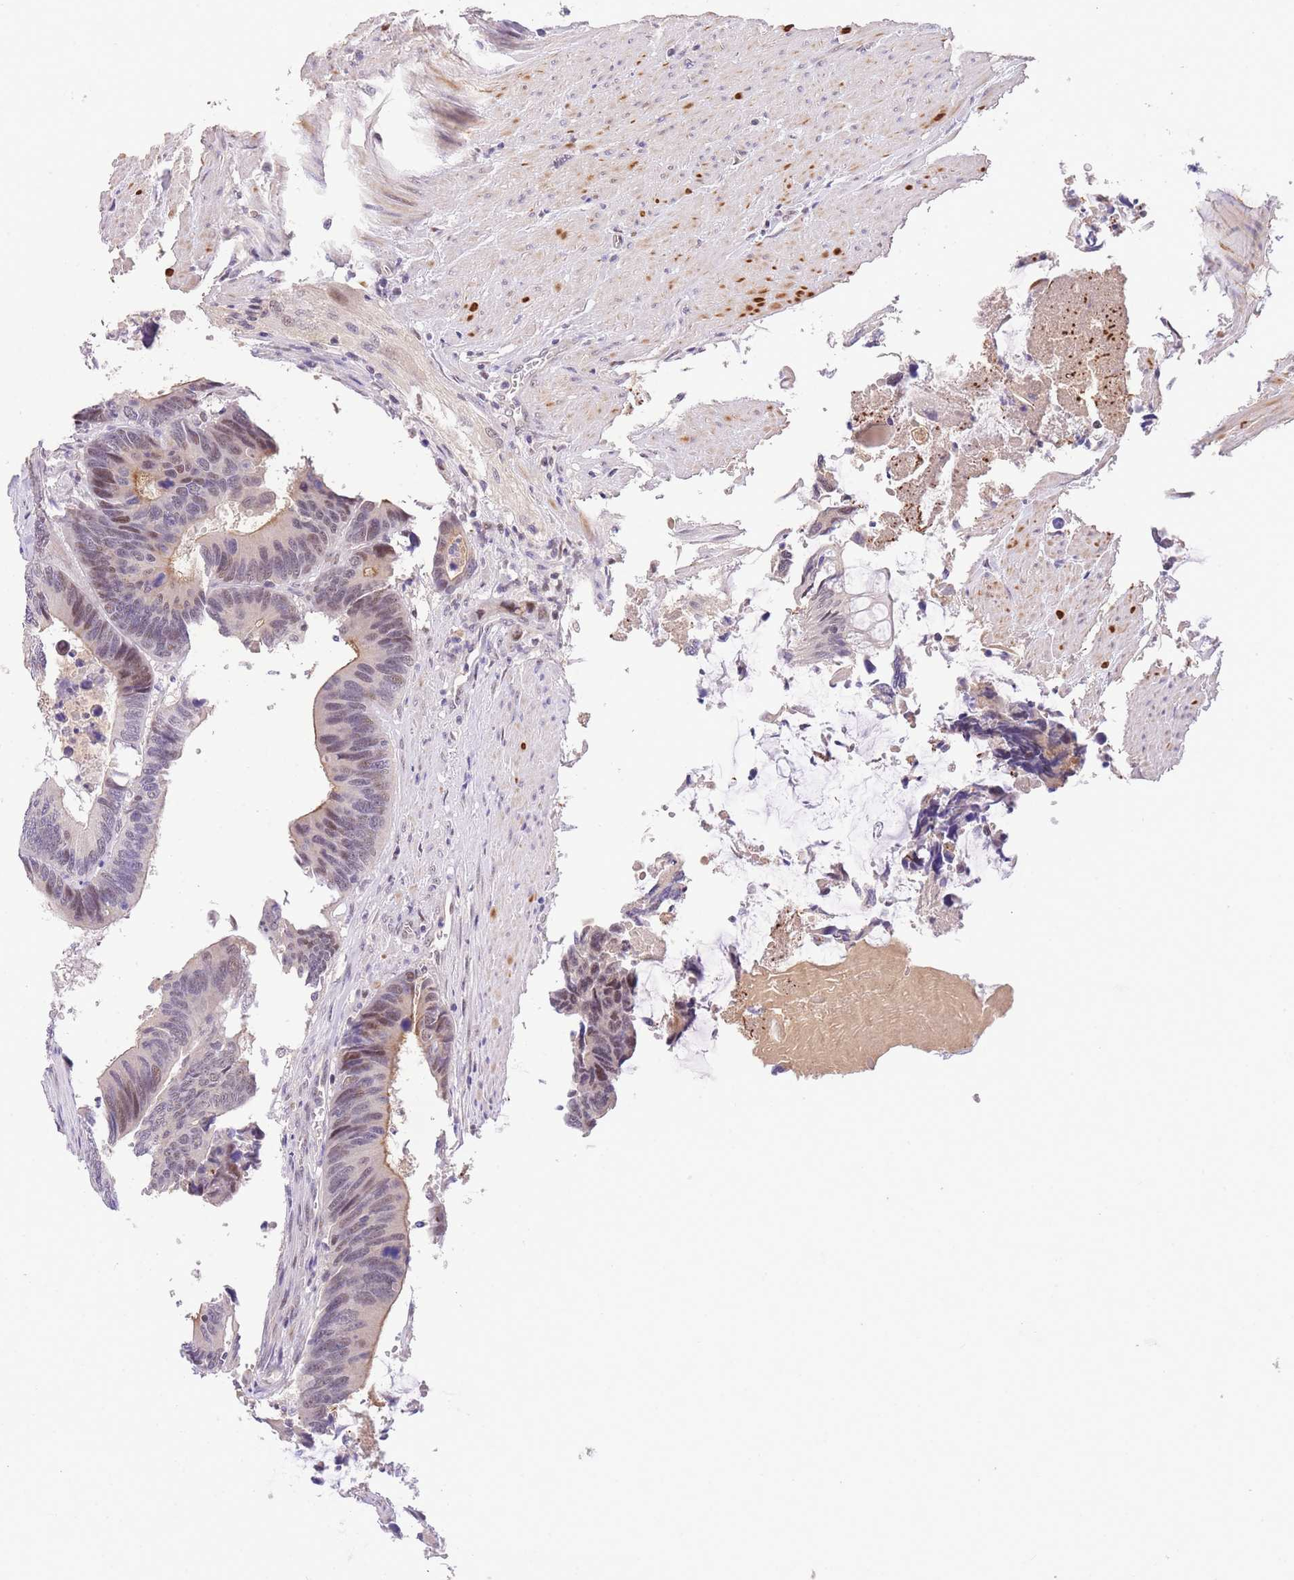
{"staining": {"intensity": "weak", "quantity": "<25%", "location": "cytoplasmic/membranous"}, "tissue": "colorectal cancer", "cell_type": "Tumor cells", "image_type": "cancer", "snomed": [{"axis": "morphology", "description": "Adenocarcinoma, NOS"}, {"axis": "topography", "description": "Colon"}], "caption": "This is an IHC histopathology image of human colorectal adenocarcinoma. There is no expression in tumor cells.", "gene": "SLC35F2", "patient": {"sex": "male", "age": 87}}